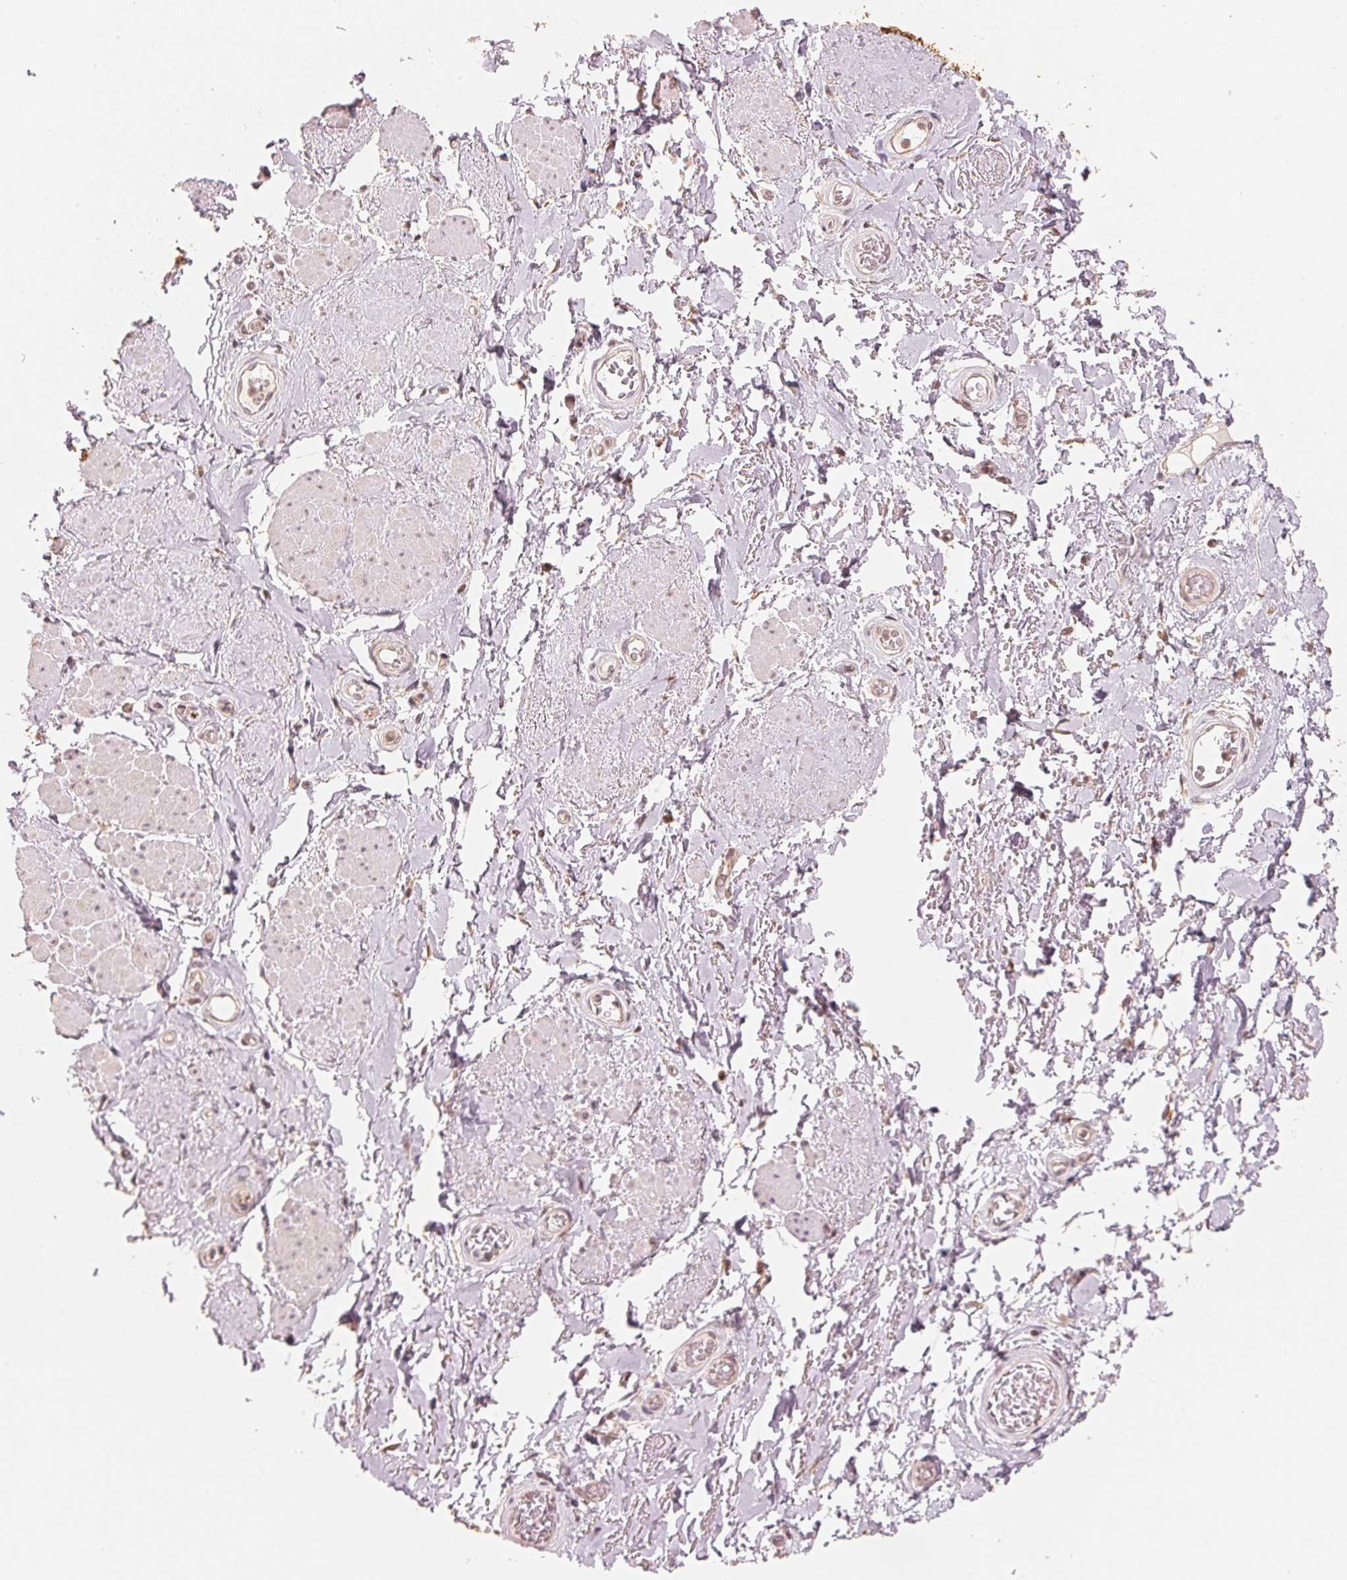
{"staining": {"intensity": "negative", "quantity": "none", "location": "none"}, "tissue": "adipose tissue", "cell_type": "Adipocytes", "image_type": "normal", "snomed": [{"axis": "morphology", "description": "Normal tissue, NOS"}, {"axis": "topography", "description": "Anal"}, {"axis": "topography", "description": "Peripheral nerve tissue"}], "caption": "This is an immunohistochemistry (IHC) photomicrograph of normal adipose tissue. There is no staining in adipocytes.", "gene": "PRKN", "patient": {"sex": "male", "age": 53}}